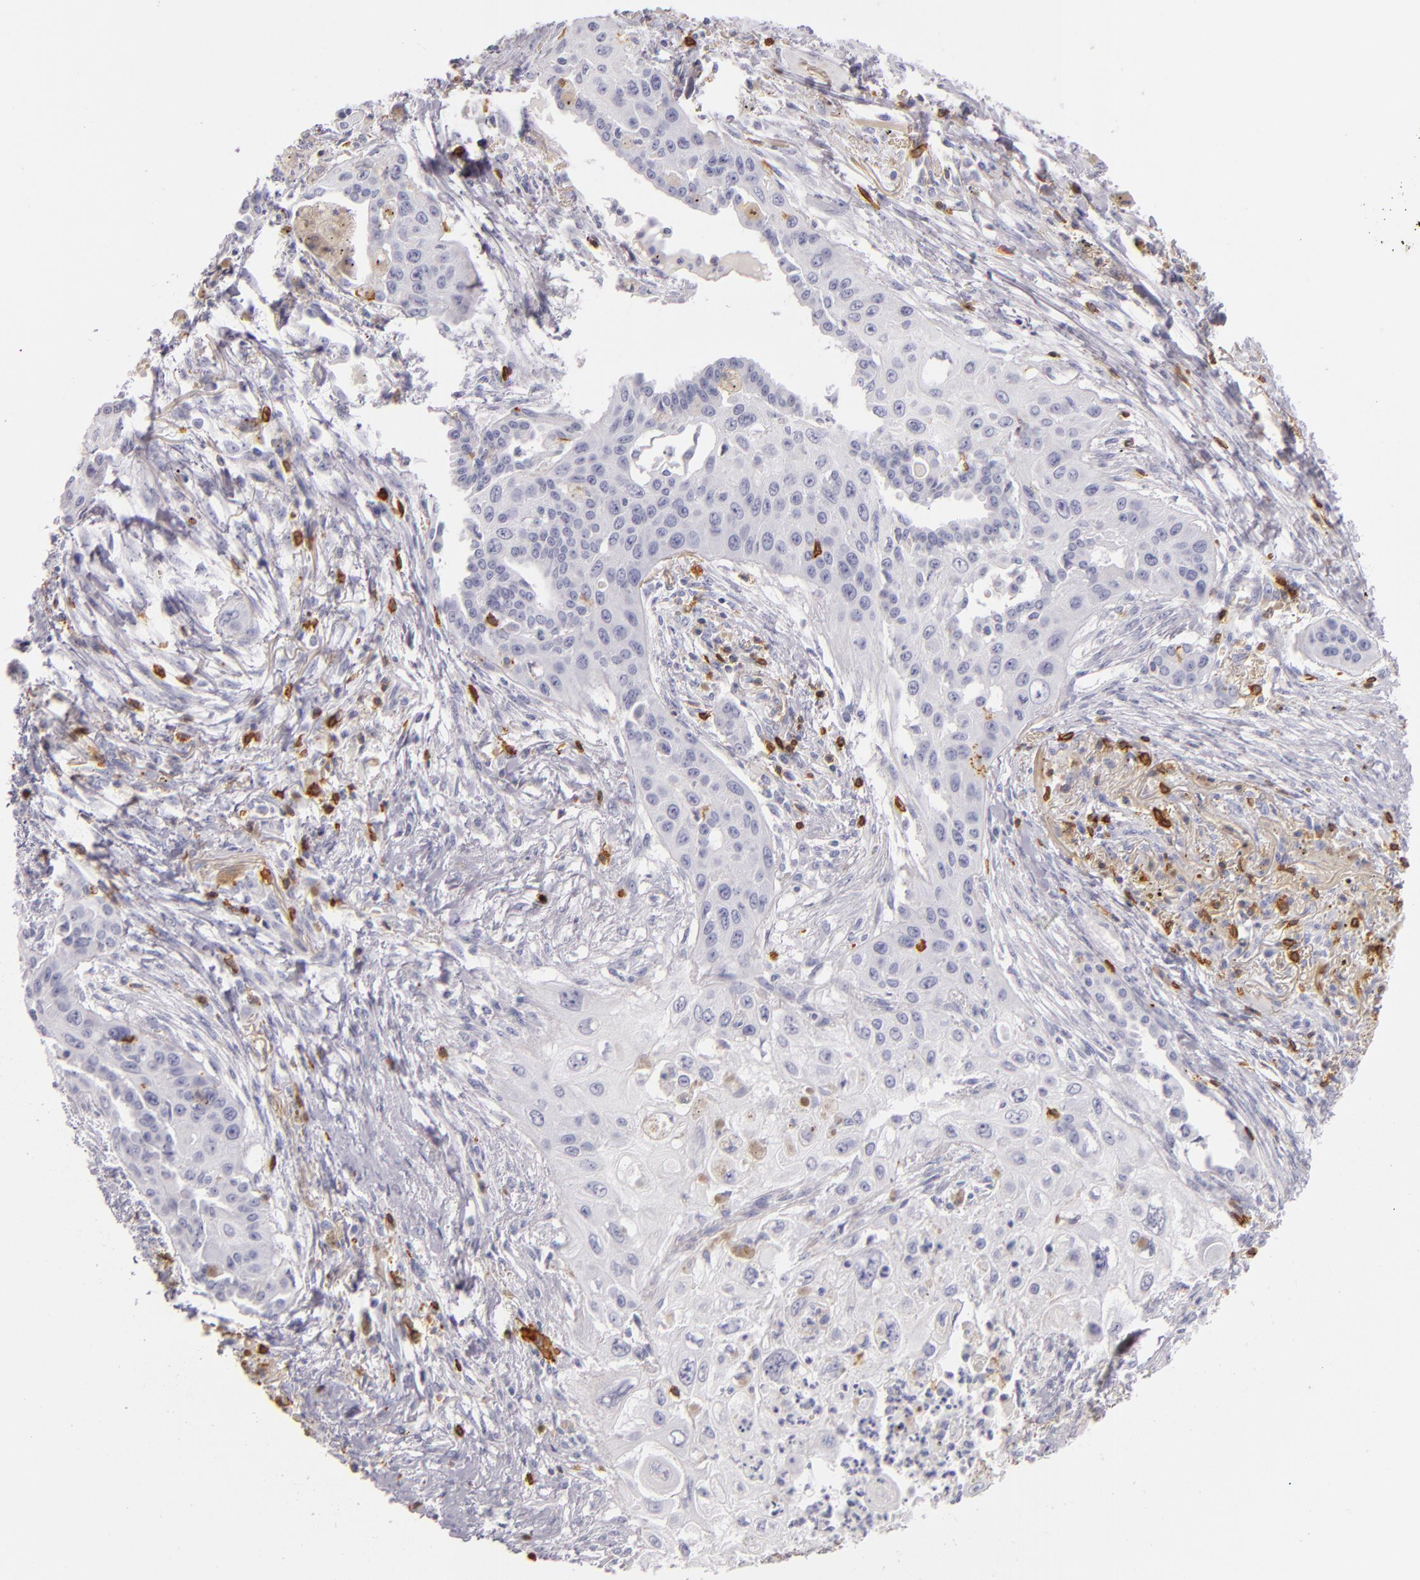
{"staining": {"intensity": "negative", "quantity": "none", "location": "none"}, "tissue": "lung cancer", "cell_type": "Tumor cells", "image_type": "cancer", "snomed": [{"axis": "morphology", "description": "Squamous cell carcinoma, NOS"}, {"axis": "topography", "description": "Lung"}], "caption": "Immunohistochemical staining of human lung cancer shows no significant staining in tumor cells.", "gene": "LAT", "patient": {"sex": "male", "age": 71}}